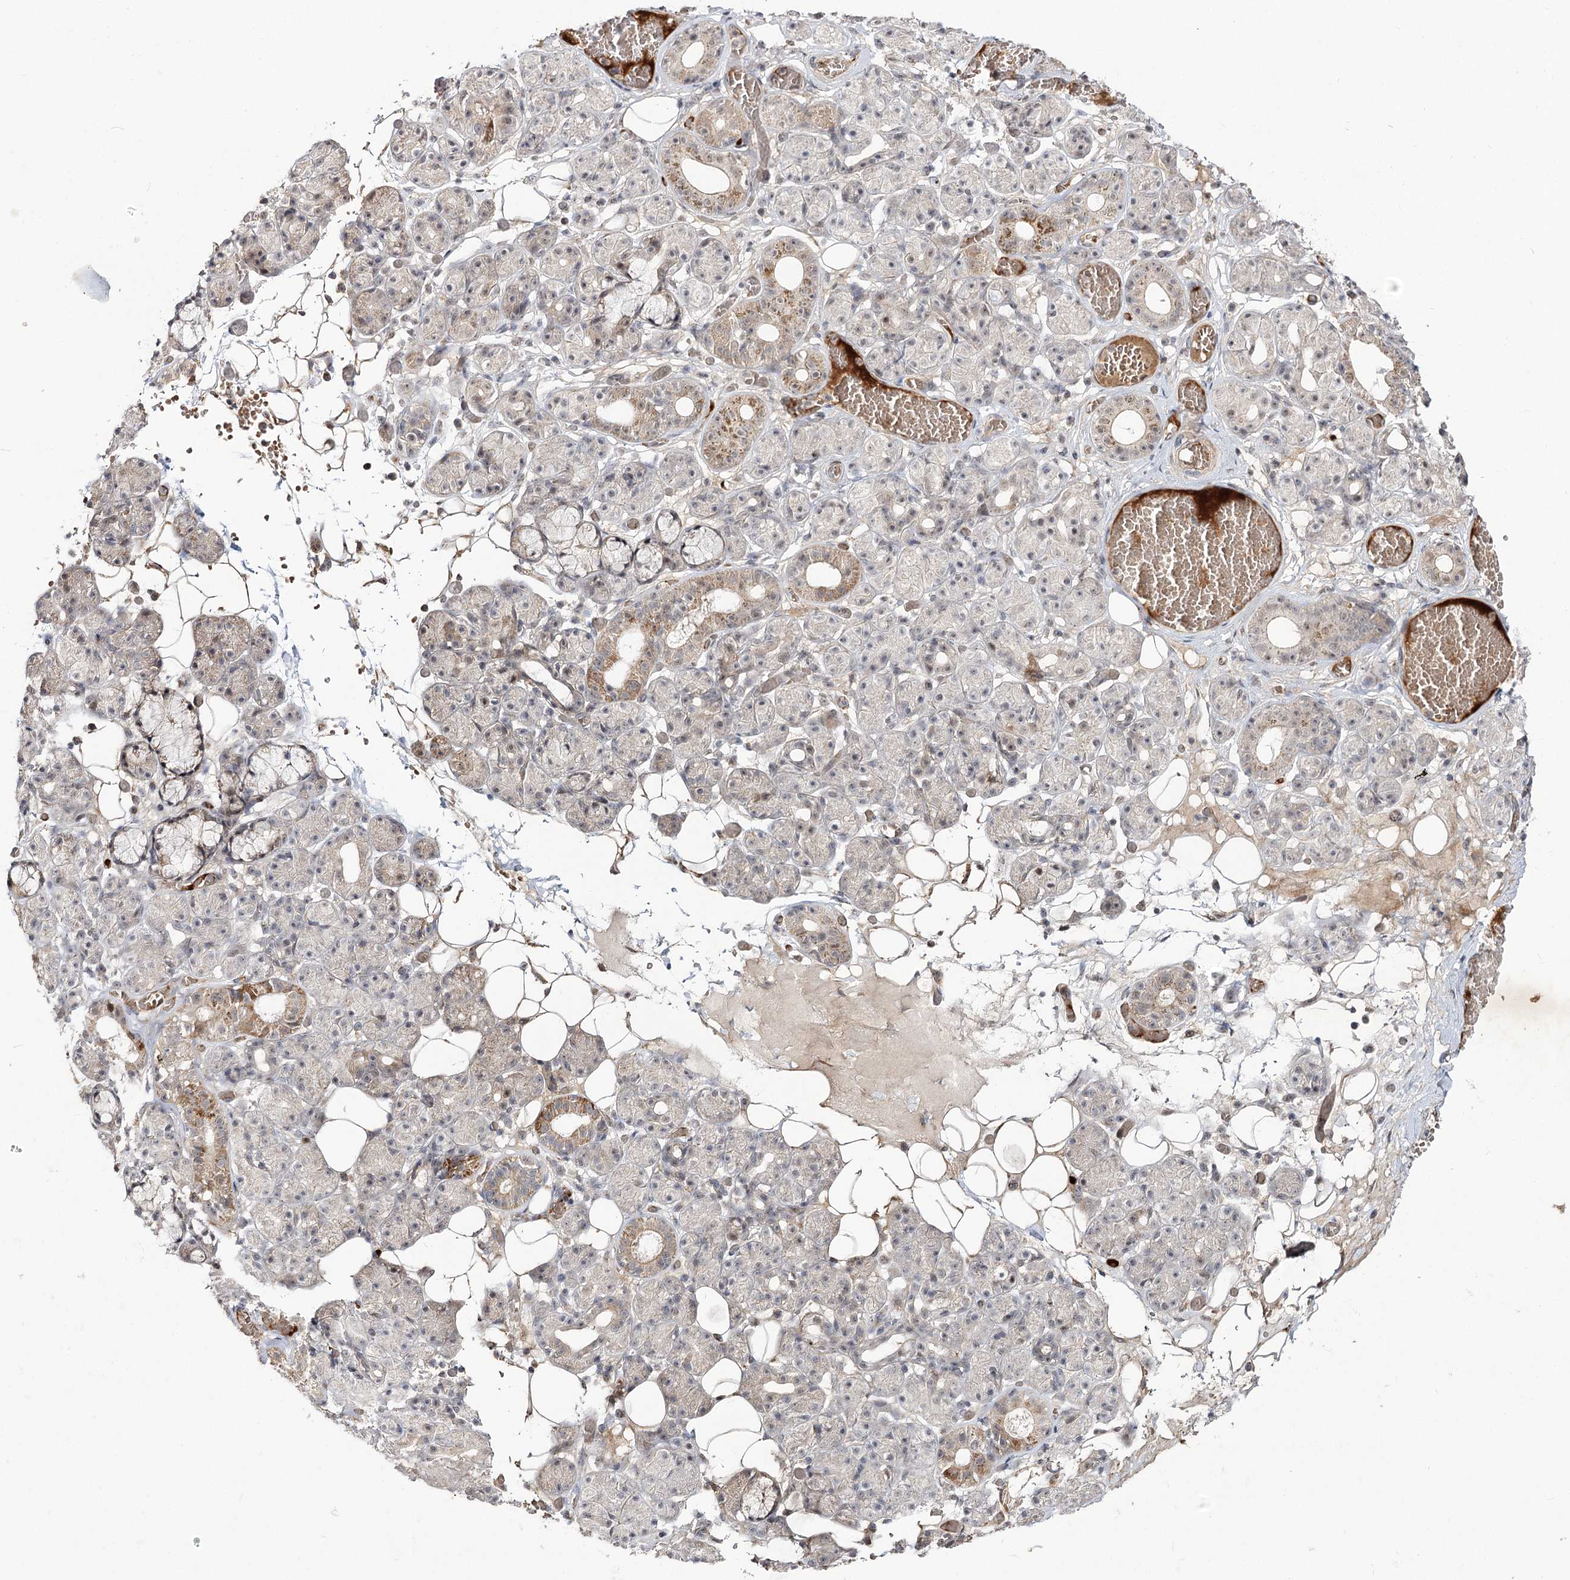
{"staining": {"intensity": "moderate", "quantity": "<25%", "location": "cytoplasmic/membranous"}, "tissue": "salivary gland", "cell_type": "Glandular cells", "image_type": "normal", "snomed": [{"axis": "morphology", "description": "Normal tissue, NOS"}, {"axis": "topography", "description": "Salivary gland"}], "caption": "The histopathology image displays a brown stain indicating the presence of a protein in the cytoplasmic/membranous of glandular cells in salivary gland.", "gene": "RRP9", "patient": {"sex": "male", "age": 63}}